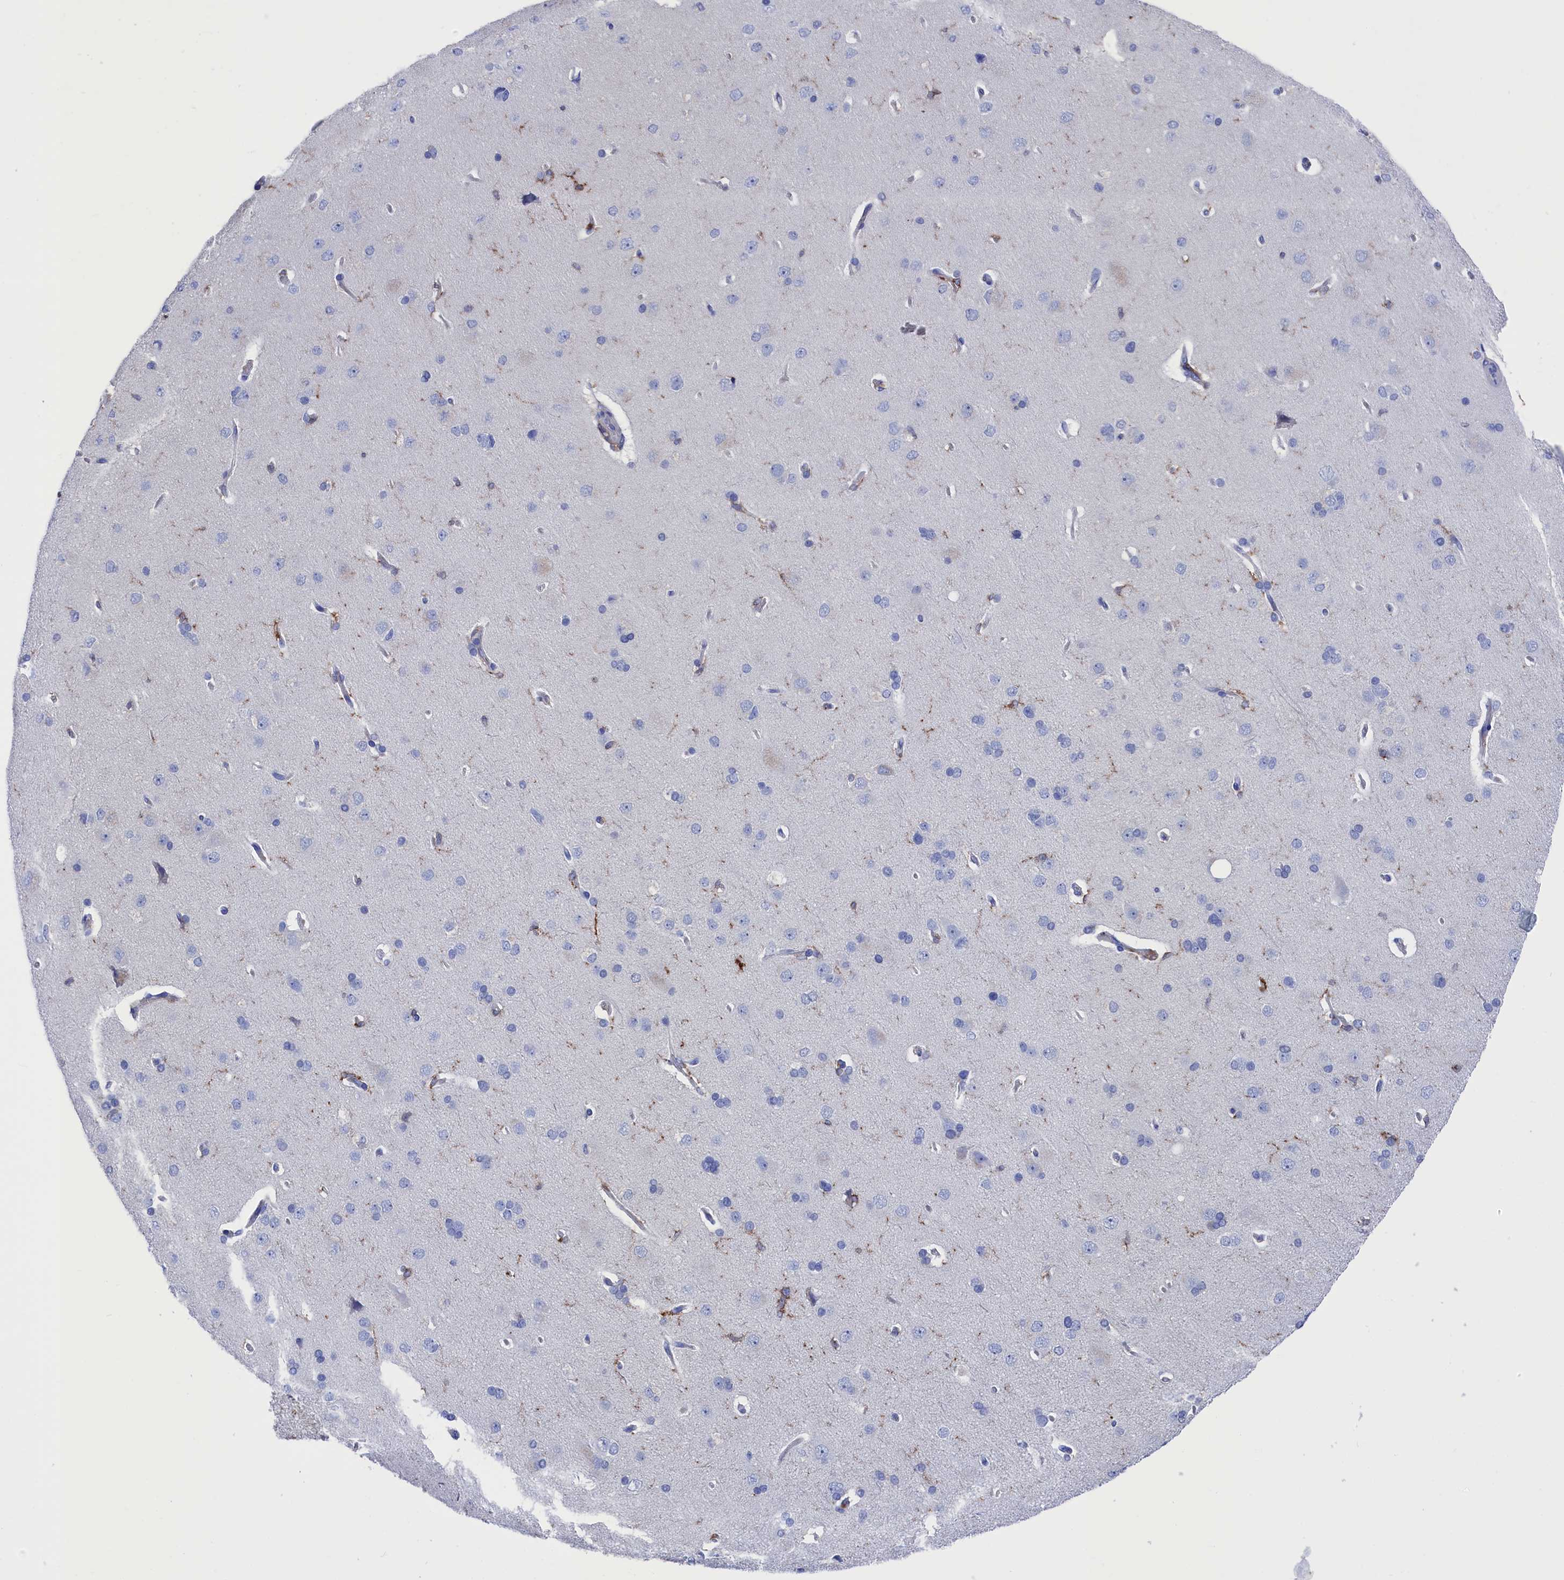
{"staining": {"intensity": "moderate", "quantity": "<25%", "location": "cytoplasmic/membranous"}, "tissue": "cerebral cortex", "cell_type": "Endothelial cells", "image_type": "normal", "snomed": [{"axis": "morphology", "description": "Normal tissue, NOS"}, {"axis": "topography", "description": "Cerebral cortex"}], "caption": "High-magnification brightfield microscopy of normal cerebral cortex stained with DAB (brown) and counterstained with hematoxylin (blue). endothelial cells exhibit moderate cytoplasmic/membranous positivity is present in approximately<25% of cells.", "gene": "TYROBP", "patient": {"sex": "male", "age": 62}}